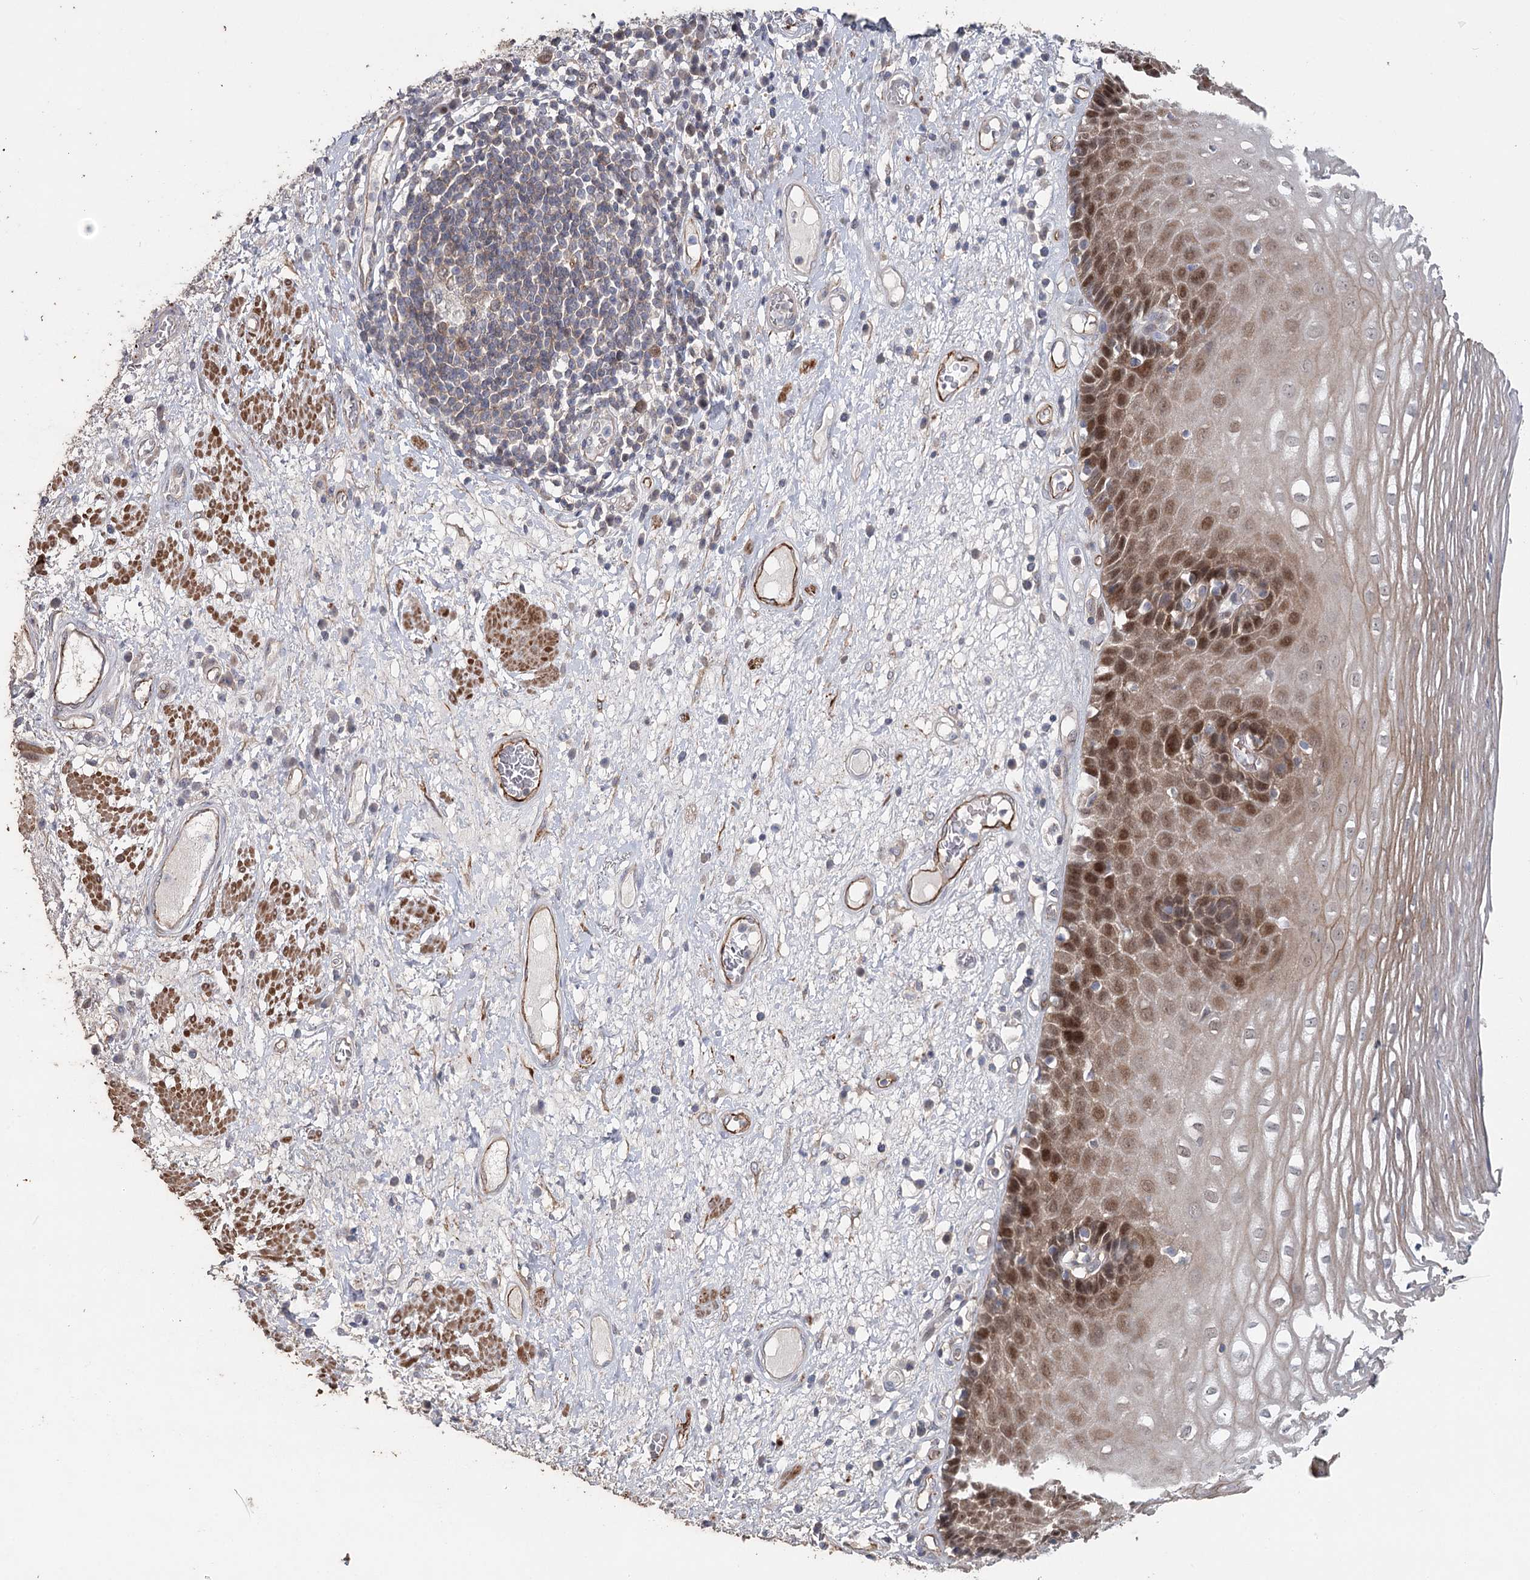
{"staining": {"intensity": "moderate", "quantity": ">75%", "location": "cytoplasmic/membranous,nuclear"}, "tissue": "esophagus", "cell_type": "Squamous epithelial cells", "image_type": "normal", "snomed": [{"axis": "morphology", "description": "Normal tissue, NOS"}, {"axis": "morphology", "description": "Adenocarcinoma, NOS"}, {"axis": "topography", "description": "Esophagus"}], "caption": "Unremarkable esophagus exhibits moderate cytoplasmic/membranous,nuclear positivity in about >75% of squamous epithelial cells.", "gene": "MAP3K13", "patient": {"sex": "male", "age": 62}}